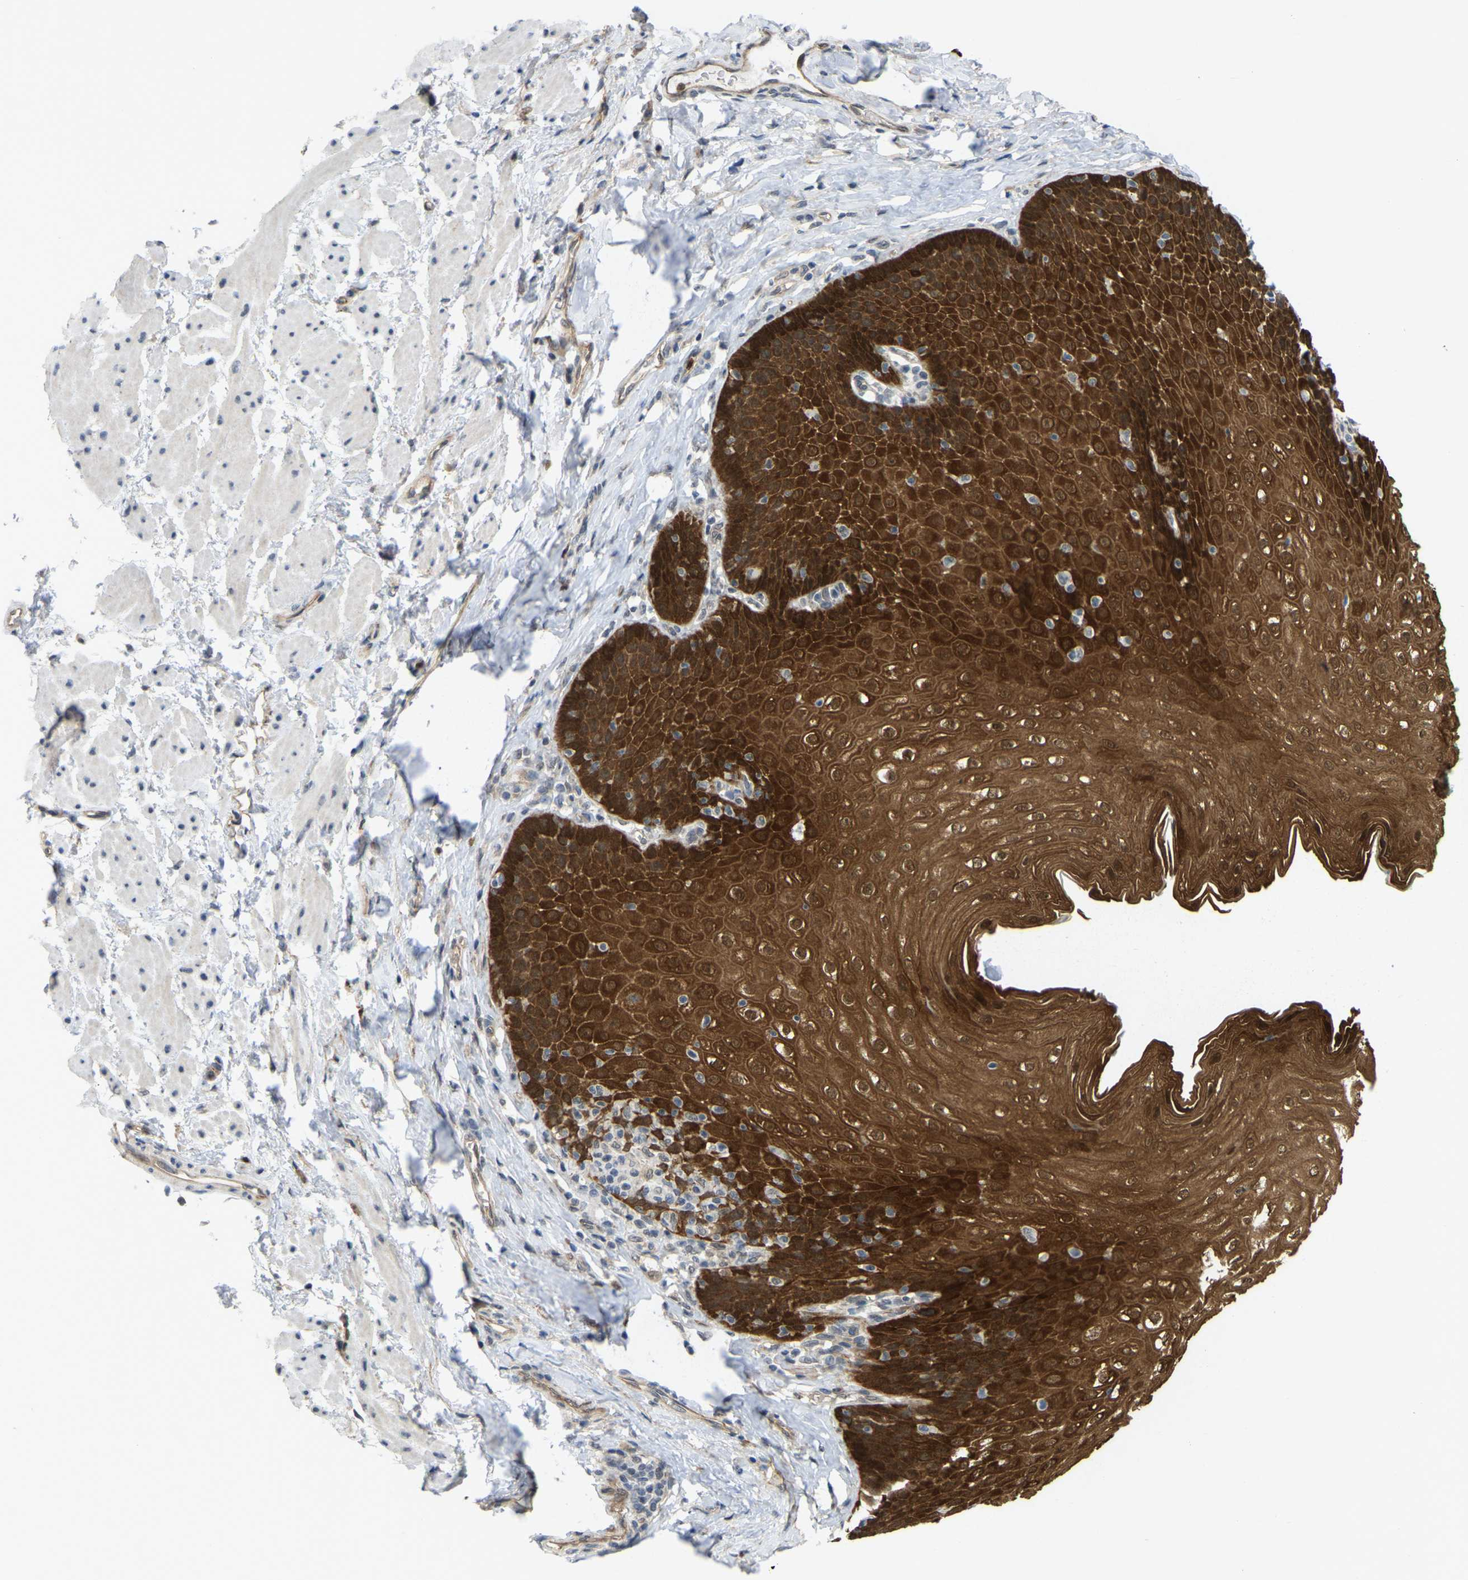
{"staining": {"intensity": "strong", "quantity": ">75%", "location": "cytoplasmic/membranous"}, "tissue": "esophagus", "cell_type": "Squamous epithelial cells", "image_type": "normal", "snomed": [{"axis": "morphology", "description": "Normal tissue, NOS"}, {"axis": "topography", "description": "Esophagus"}], "caption": "A high-resolution image shows immunohistochemistry (IHC) staining of normal esophagus, which displays strong cytoplasmic/membranous expression in approximately >75% of squamous epithelial cells. The protein is stained brown, and the nuclei are stained in blue (DAB (3,3'-diaminobenzidine) IHC with brightfield microscopy, high magnification).", "gene": "SERPINB5", "patient": {"sex": "female", "age": 61}}